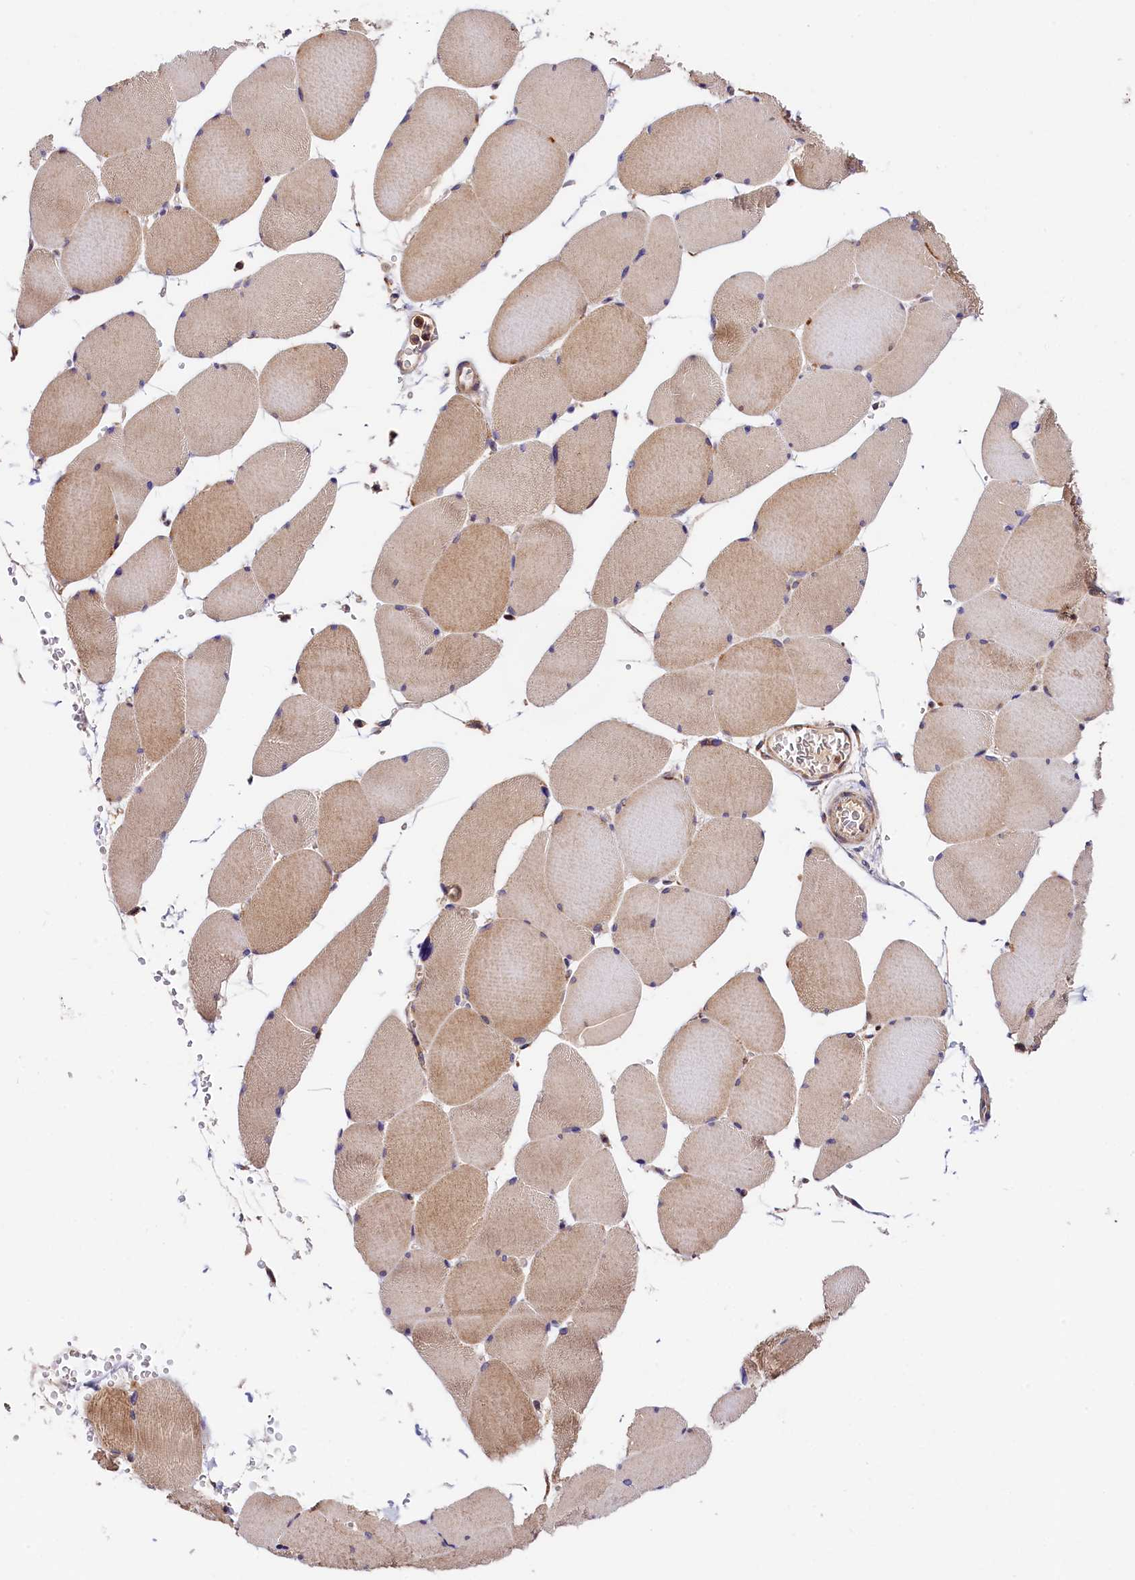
{"staining": {"intensity": "weak", "quantity": "25%-75%", "location": "cytoplasmic/membranous"}, "tissue": "skeletal muscle", "cell_type": "Myocytes", "image_type": "normal", "snomed": [{"axis": "morphology", "description": "Normal tissue, NOS"}, {"axis": "topography", "description": "Skeletal muscle"}, {"axis": "topography", "description": "Head-Neck"}], "caption": "IHC photomicrograph of benign human skeletal muscle stained for a protein (brown), which displays low levels of weak cytoplasmic/membranous staining in about 25%-75% of myocytes.", "gene": "KPTN", "patient": {"sex": "male", "age": 66}}